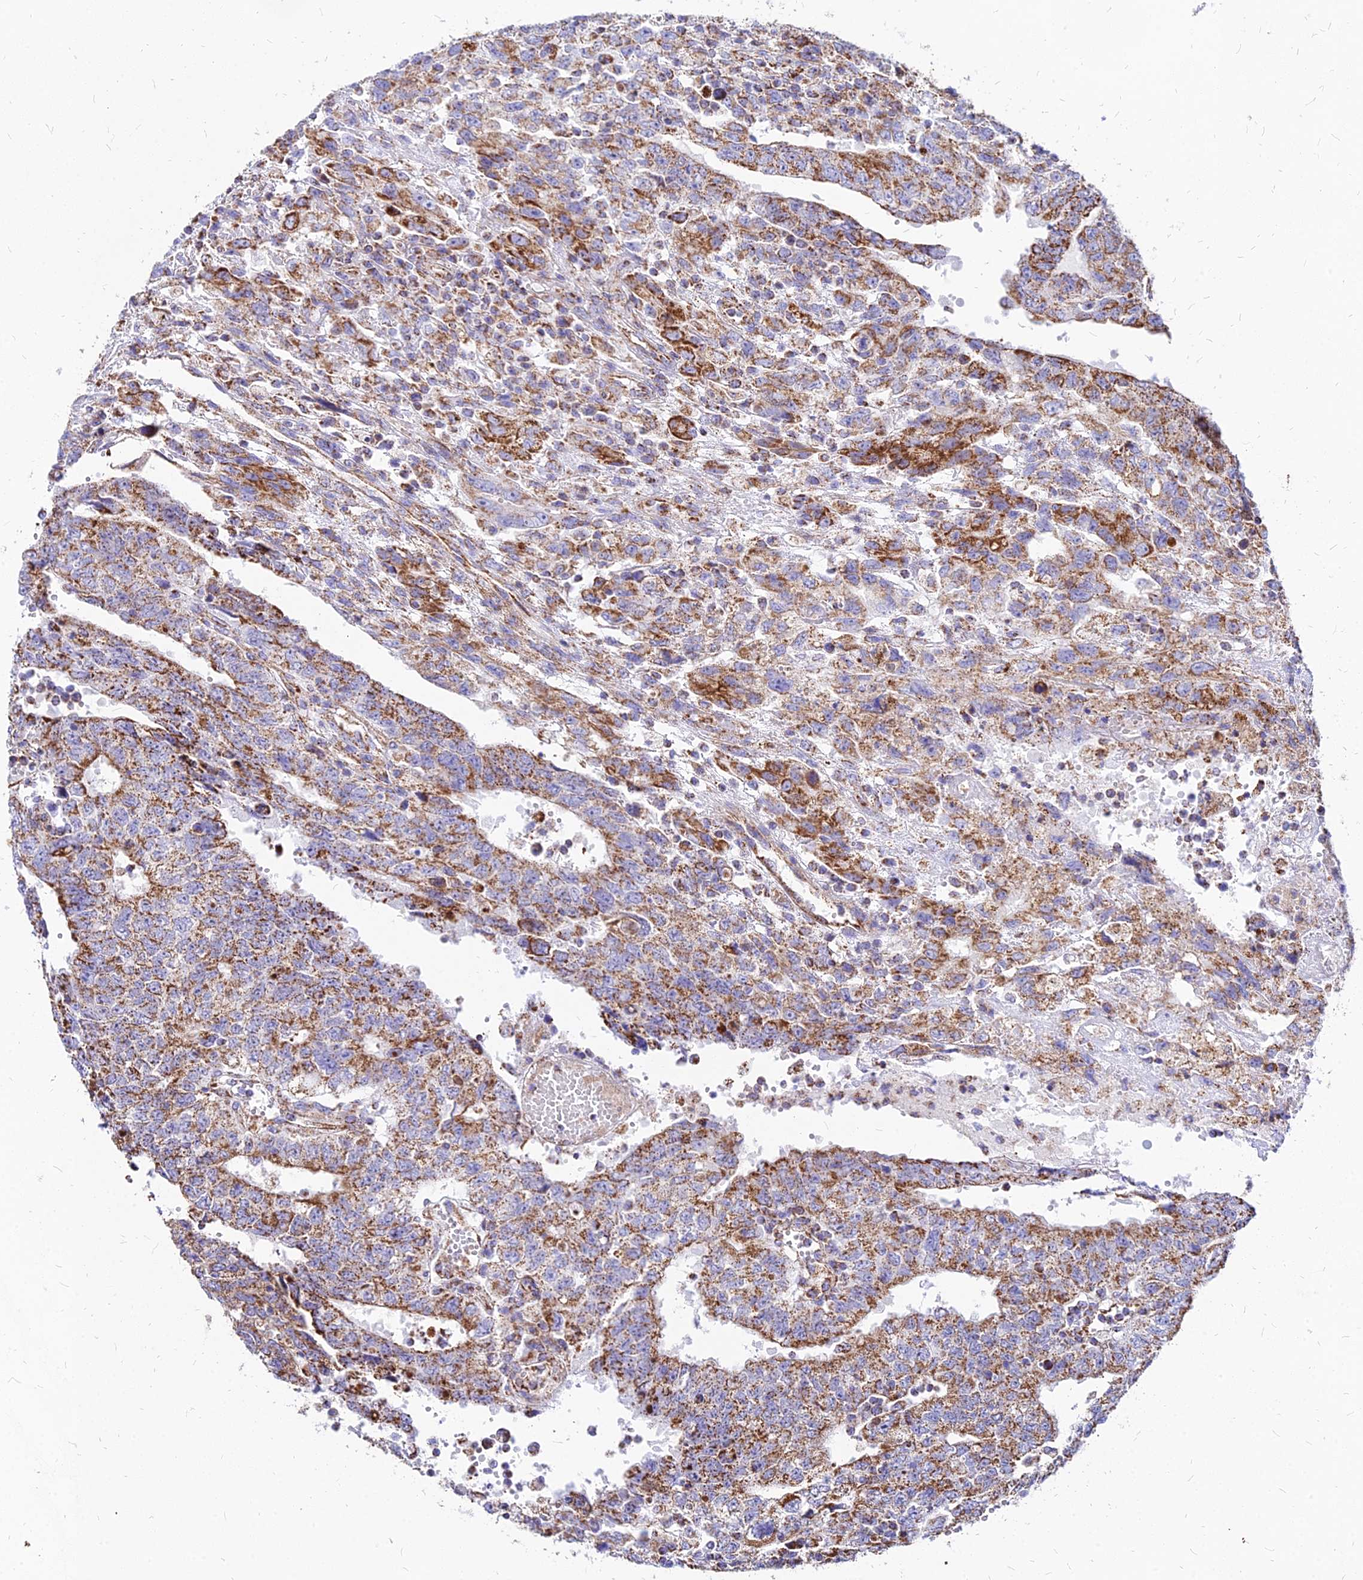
{"staining": {"intensity": "moderate", "quantity": ">75%", "location": "cytoplasmic/membranous"}, "tissue": "testis cancer", "cell_type": "Tumor cells", "image_type": "cancer", "snomed": [{"axis": "morphology", "description": "Carcinoma, Embryonal, NOS"}, {"axis": "topography", "description": "Testis"}], "caption": "The histopathology image demonstrates a brown stain indicating the presence of a protein in the cytoplasmic/membranous of tumor cells in testis cancer (embryonal carcinoma).", "gene": "DLD", "patient": {"sex": "male", "age": 34}}